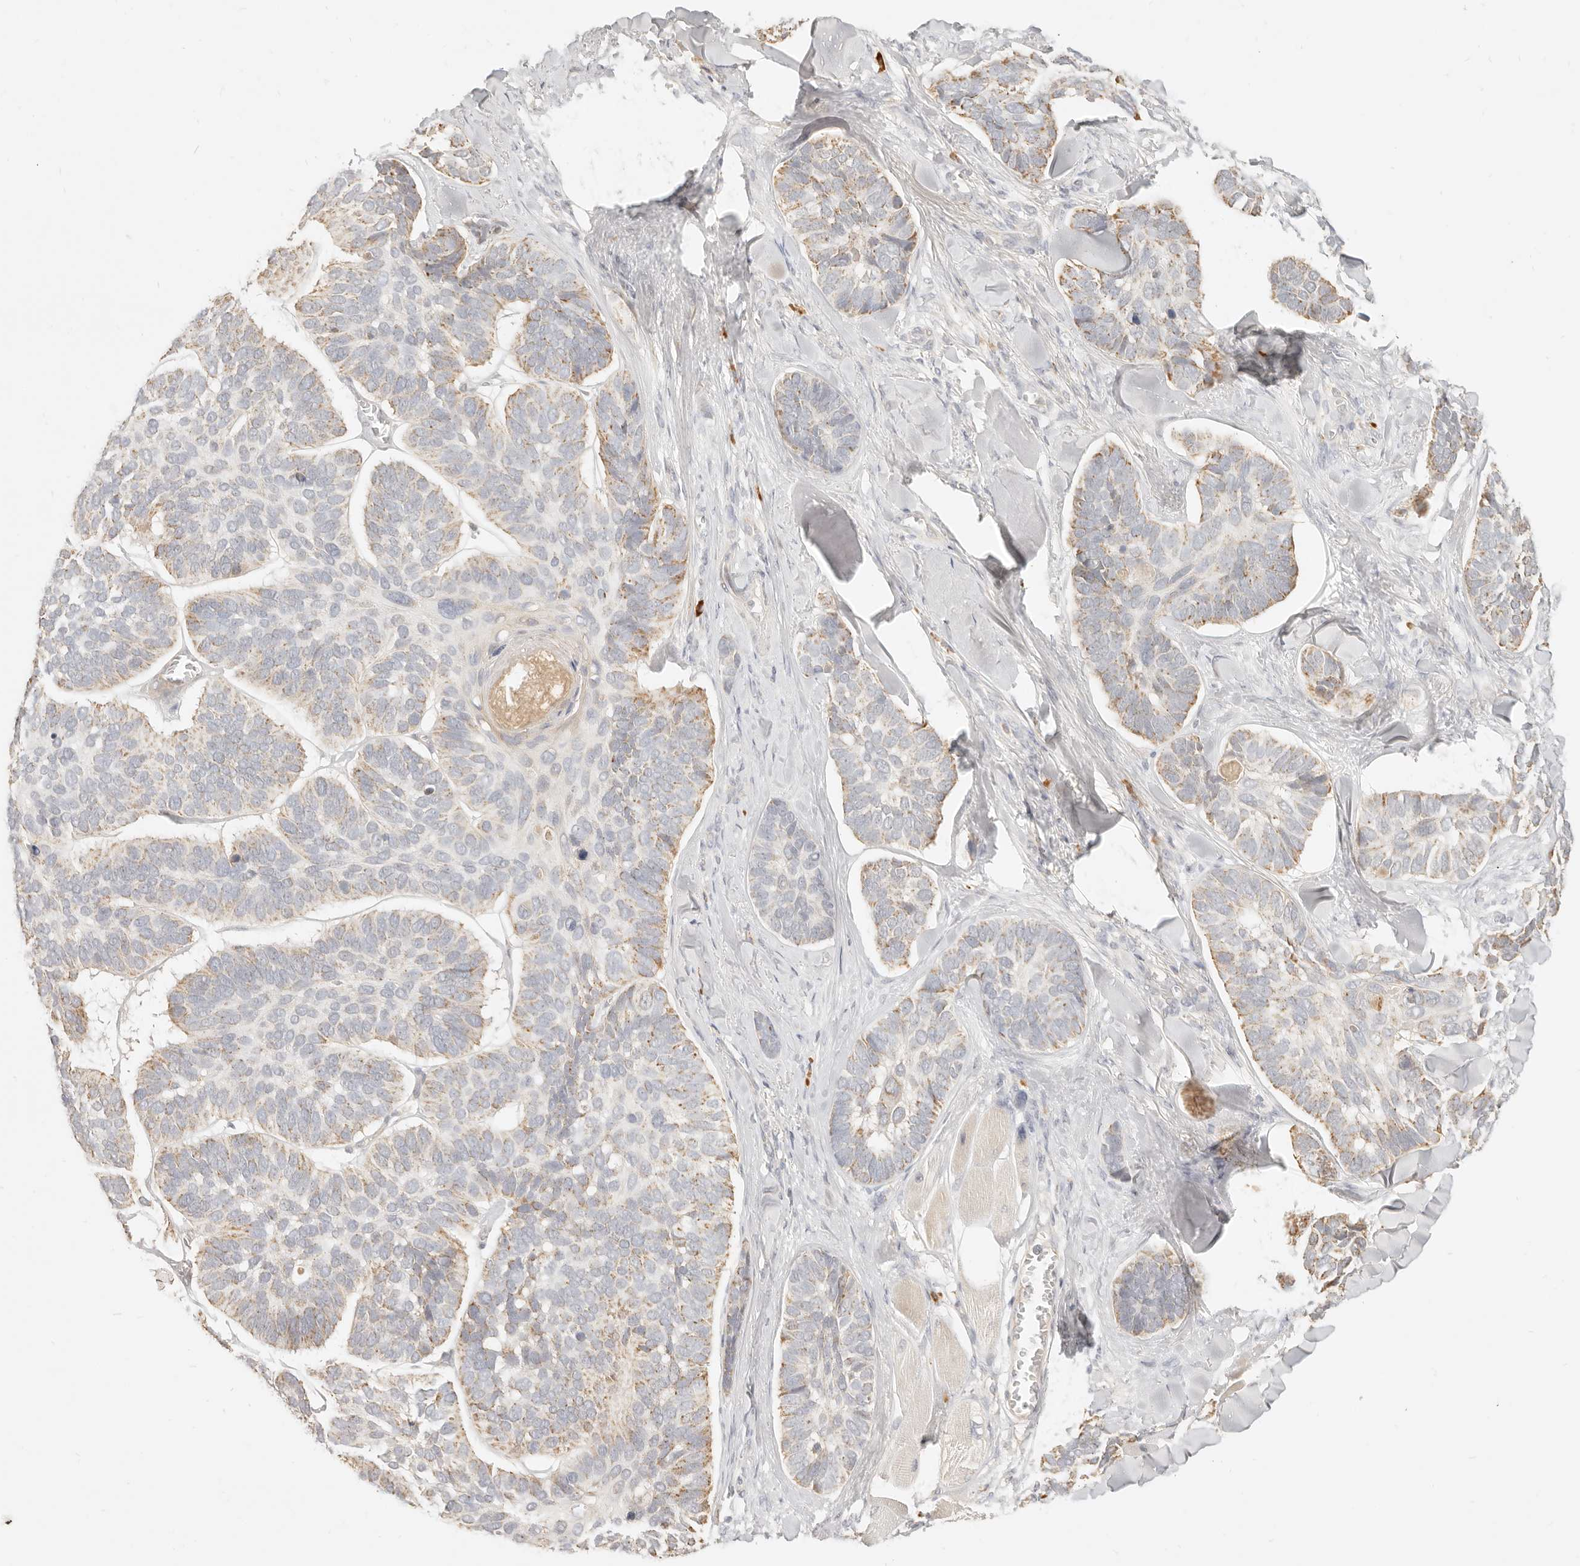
{"staining": {"intensity": "moderate", "quantity": "25%-75%", "location": "cytoplasmic/membranous"}, "tissue": "skin cancer", "cell_type": "Tumor cells", "image_type": "cancer", "snomed": [{"axis": "morphology", "description": "Basal cell carcinoma"}, {"axis": "topography", "description": "Skin"}], "caption": "A brown stain highlights moderate cytoplasmic/membranous positivity of a protein in human skin basal cell carcinoma tumor cells.", "gene": "CPLANE2", "patient": {"sex": "male", "age": 62}}